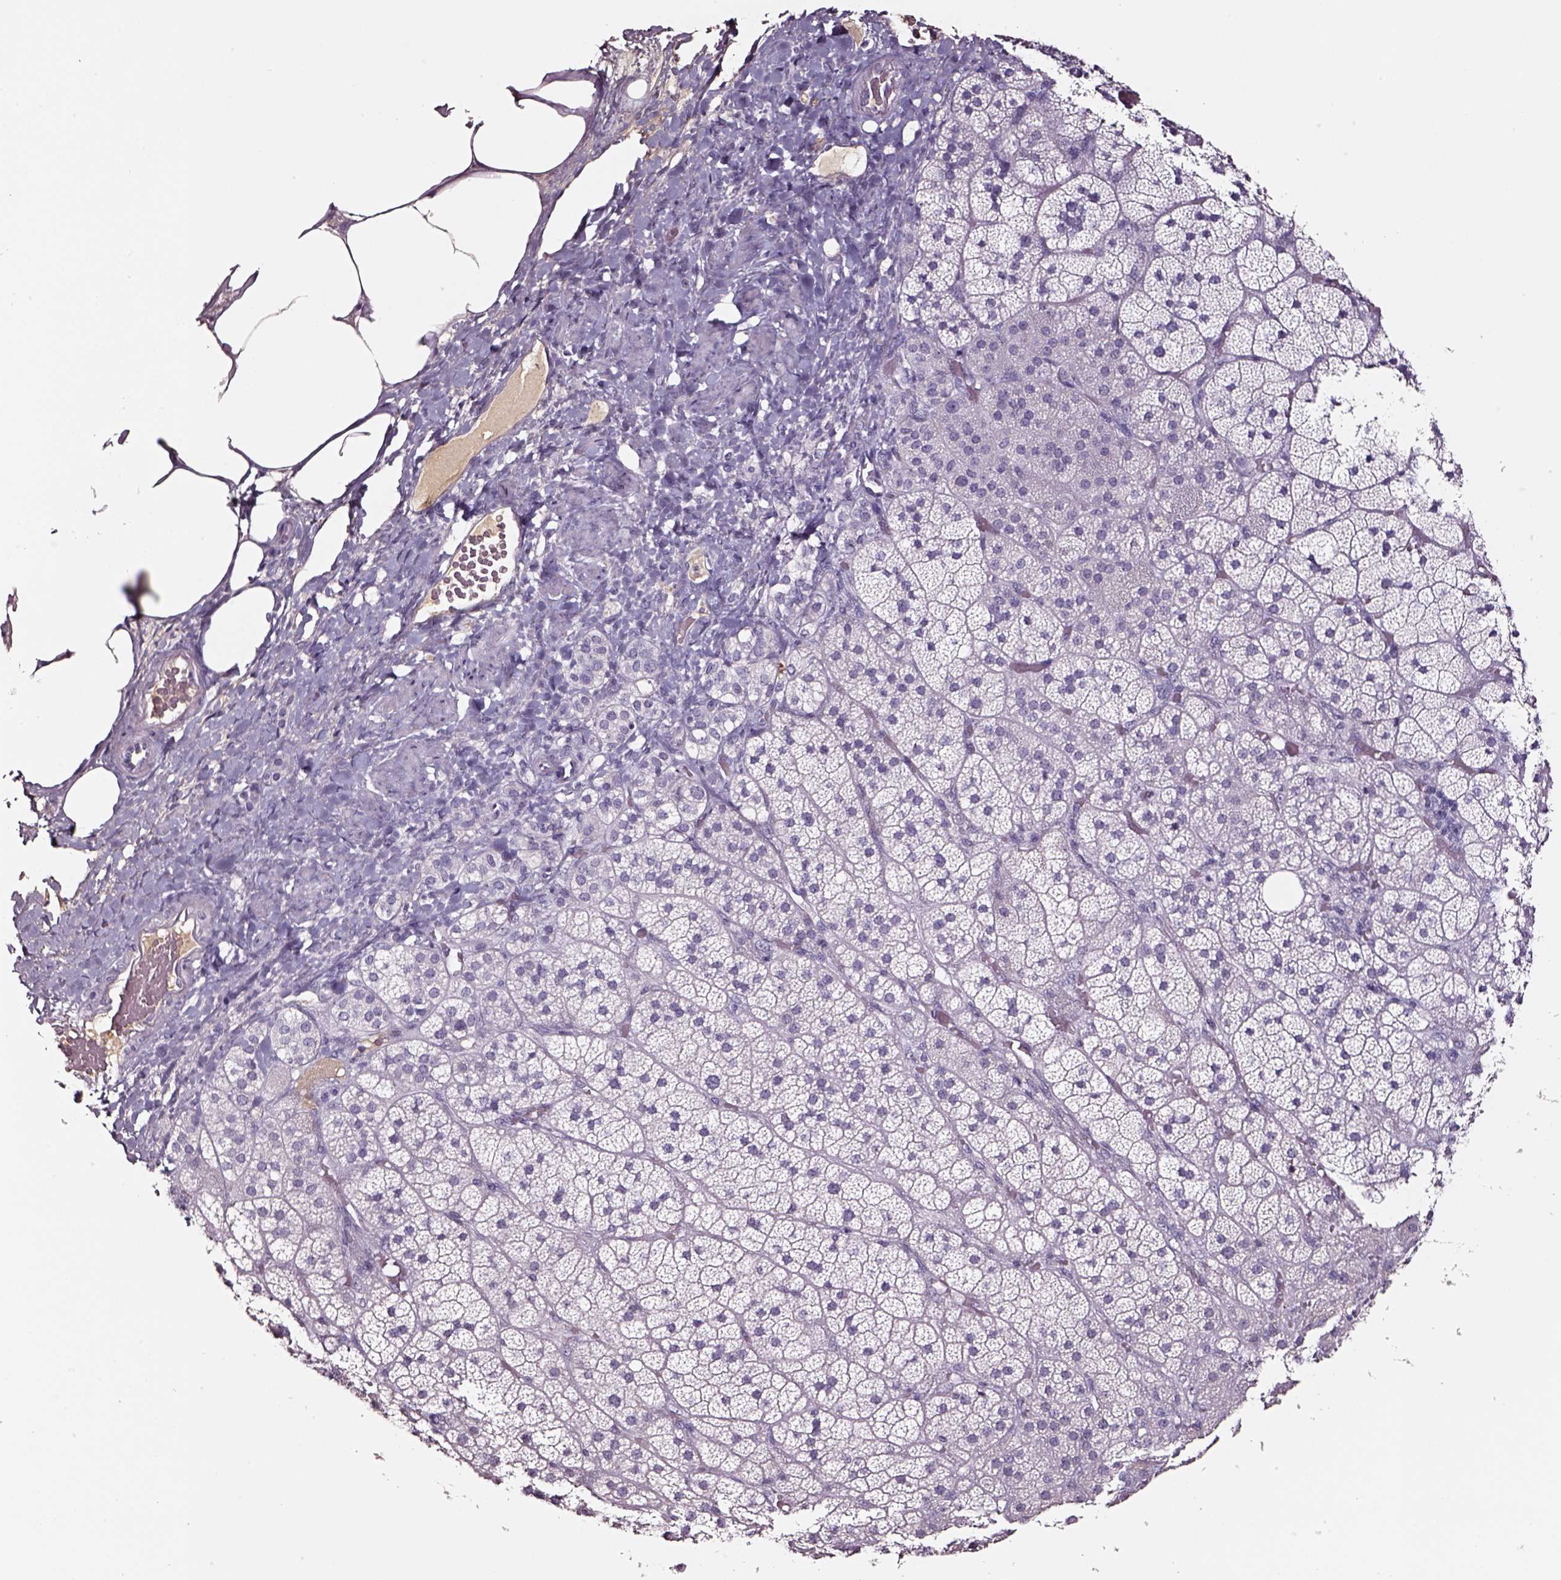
{"staining": {"intensity": "negative", "quantity": "none", "location": "none"}, "tissue": "adrenal gland", "cell_type": "Glandular cells", "image_type": "normal", "snomed": [{"axis": "morphology", "description": "Normal tissue, NOS"}, {"axis": "topography", "description": "Adrenal gland"}], "caption": "Immunohistochemistry (IHC) image of normal adrenal gland stained for a protein (brown), which exhibits no positivity in glandular cells.", "gene": "SMIM17", "patient": {"sex": "male", "age": 57}}